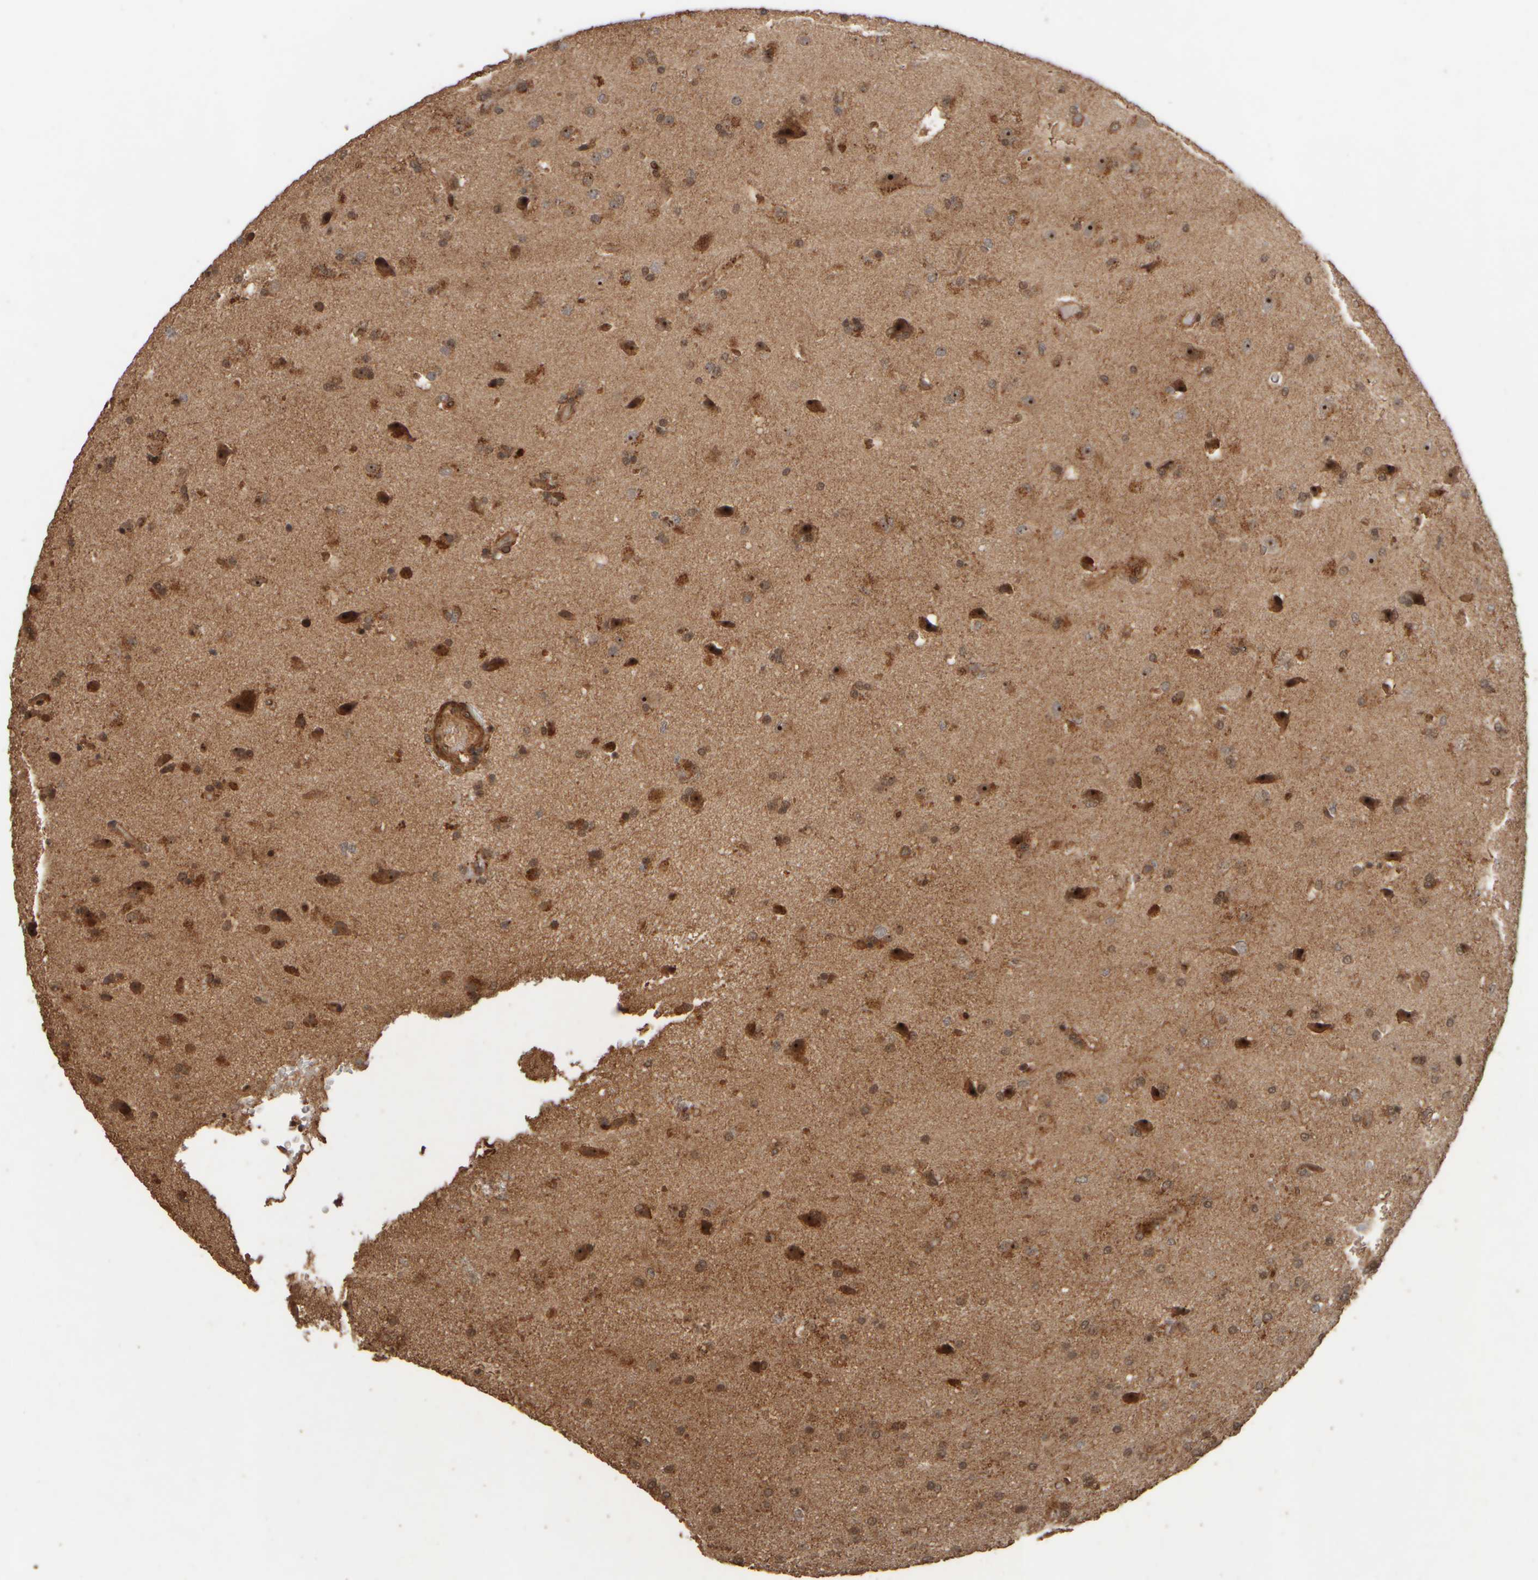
{"staining": {"intensity": "moderate", "quantity": "25%-75%", "location": "cytoplasmic/membranous,nuclear"}, "tissue": "glioma", "cell_type": "Tumor cells", "image_type": "cancer", "snomed": [{"axis": "morphology", "description": "Glioma, malignant, High grade"}, {"axis": "topography", "description": "Brain"}], "caption": "Immunohistochemical staining of malignant glioma (high-grade) shows medium levels of moderate cytoplasmic/membranous and nuclear expression in approximately 25%-75% of tumor cells. (DAB (3,3'-diaminobenzidine) IHC with brightfield microscopy, high magnification).", "gene": "SPHK1", "patient": {"sex": "male", "age": 72}}